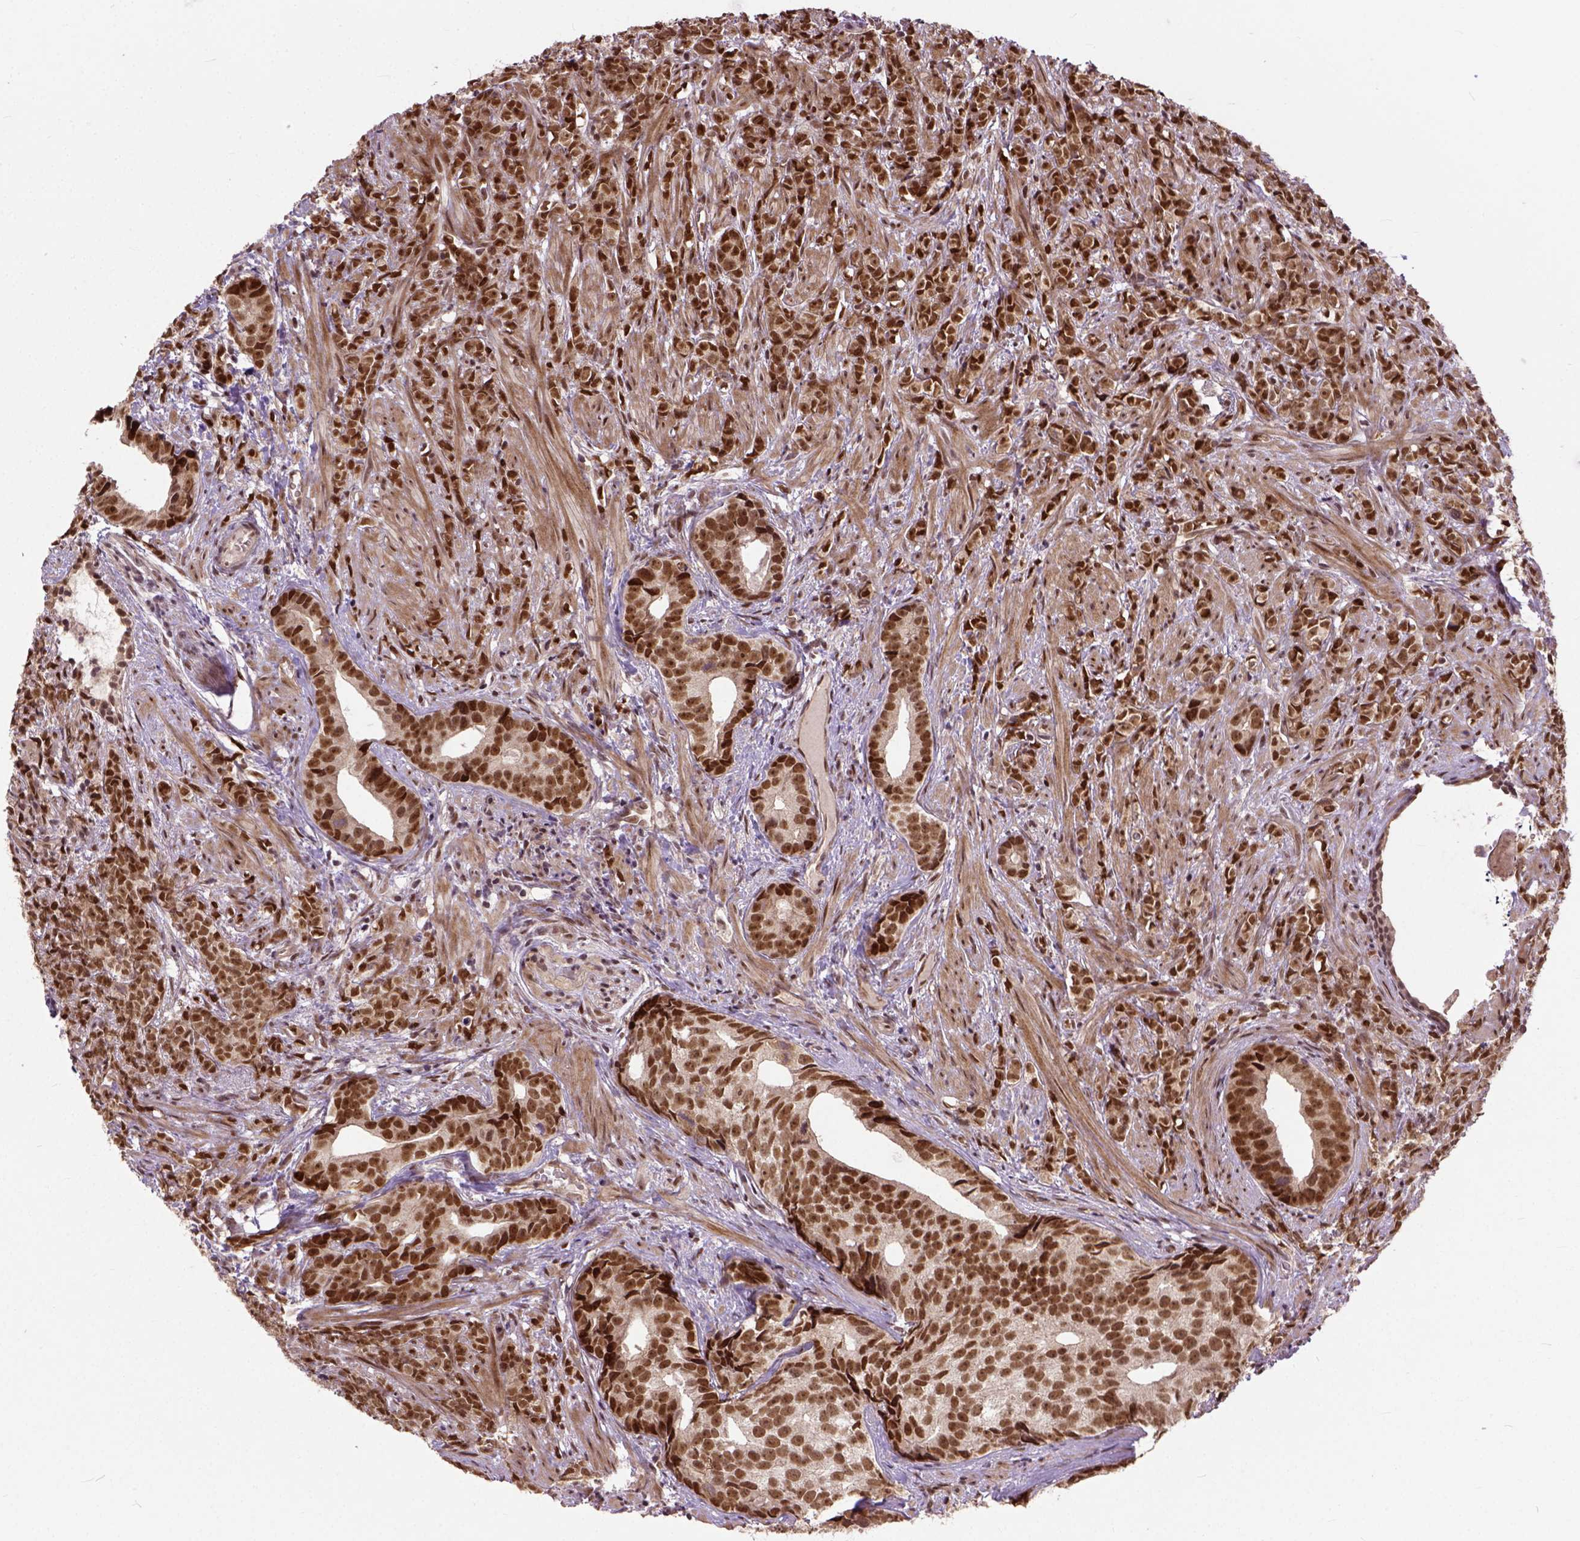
{"staining": {"intensity": "strong", "quantity": ">75%", "location": "nuclear"}, "tissue": "prostate cancer", "cell_type": "Tumor cells", "image_type": "cancer", "snomed": [{"axis": "morphology", "description": "Adenocarcinoma, High grade"}, {"axis": "topography", "description": "Prostate"}], "caption": "About >75% of tumor cells in human high-grade adenocarcinoma (prostate) exhibit strong nuclear protein staining as visualized by brown immunohistochemical staining.", "gene": "ZNF630", "patient": {"sex": "male", "age": 81}}